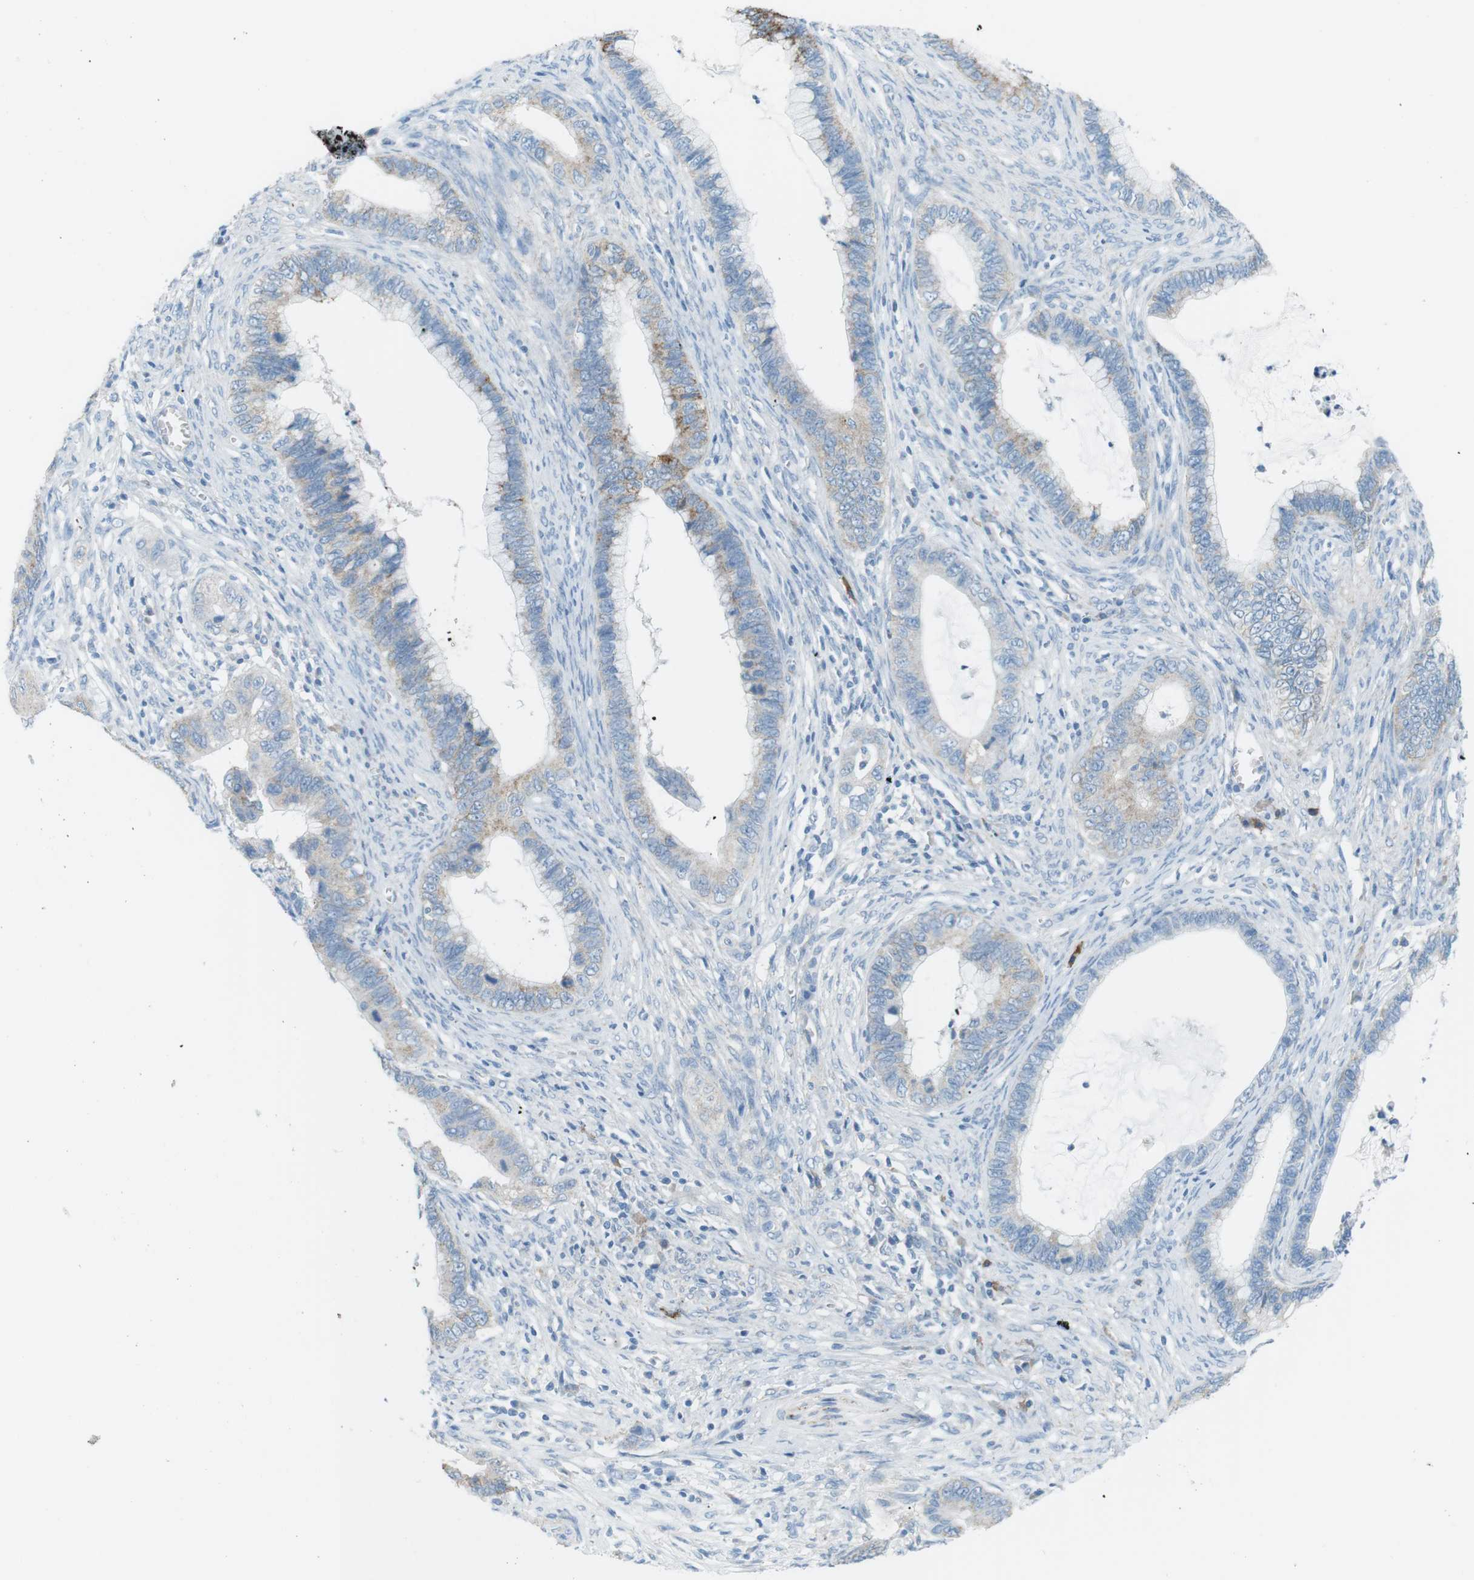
{"staining": {"intensity": "moderate", "quantity": "<25%", "location": "cytoplasmic/membranous"}, "tissue": "cervical cancer", "cell_type": "Tumor cells", "image_type": "cancer", "snomed": [{"axis": "morphology", "description": "Adenocarcinoma, NOS"}, {"axis": "topography", "description": "Cervix"}], "caption": "Tumor cells demonstrate low levels of moderate cytoplasmic/membranous positivity in about <25% of cells in cervical cancer.", "gene": "VAMP1", "patient": {"sex": "female", "age": 44}}